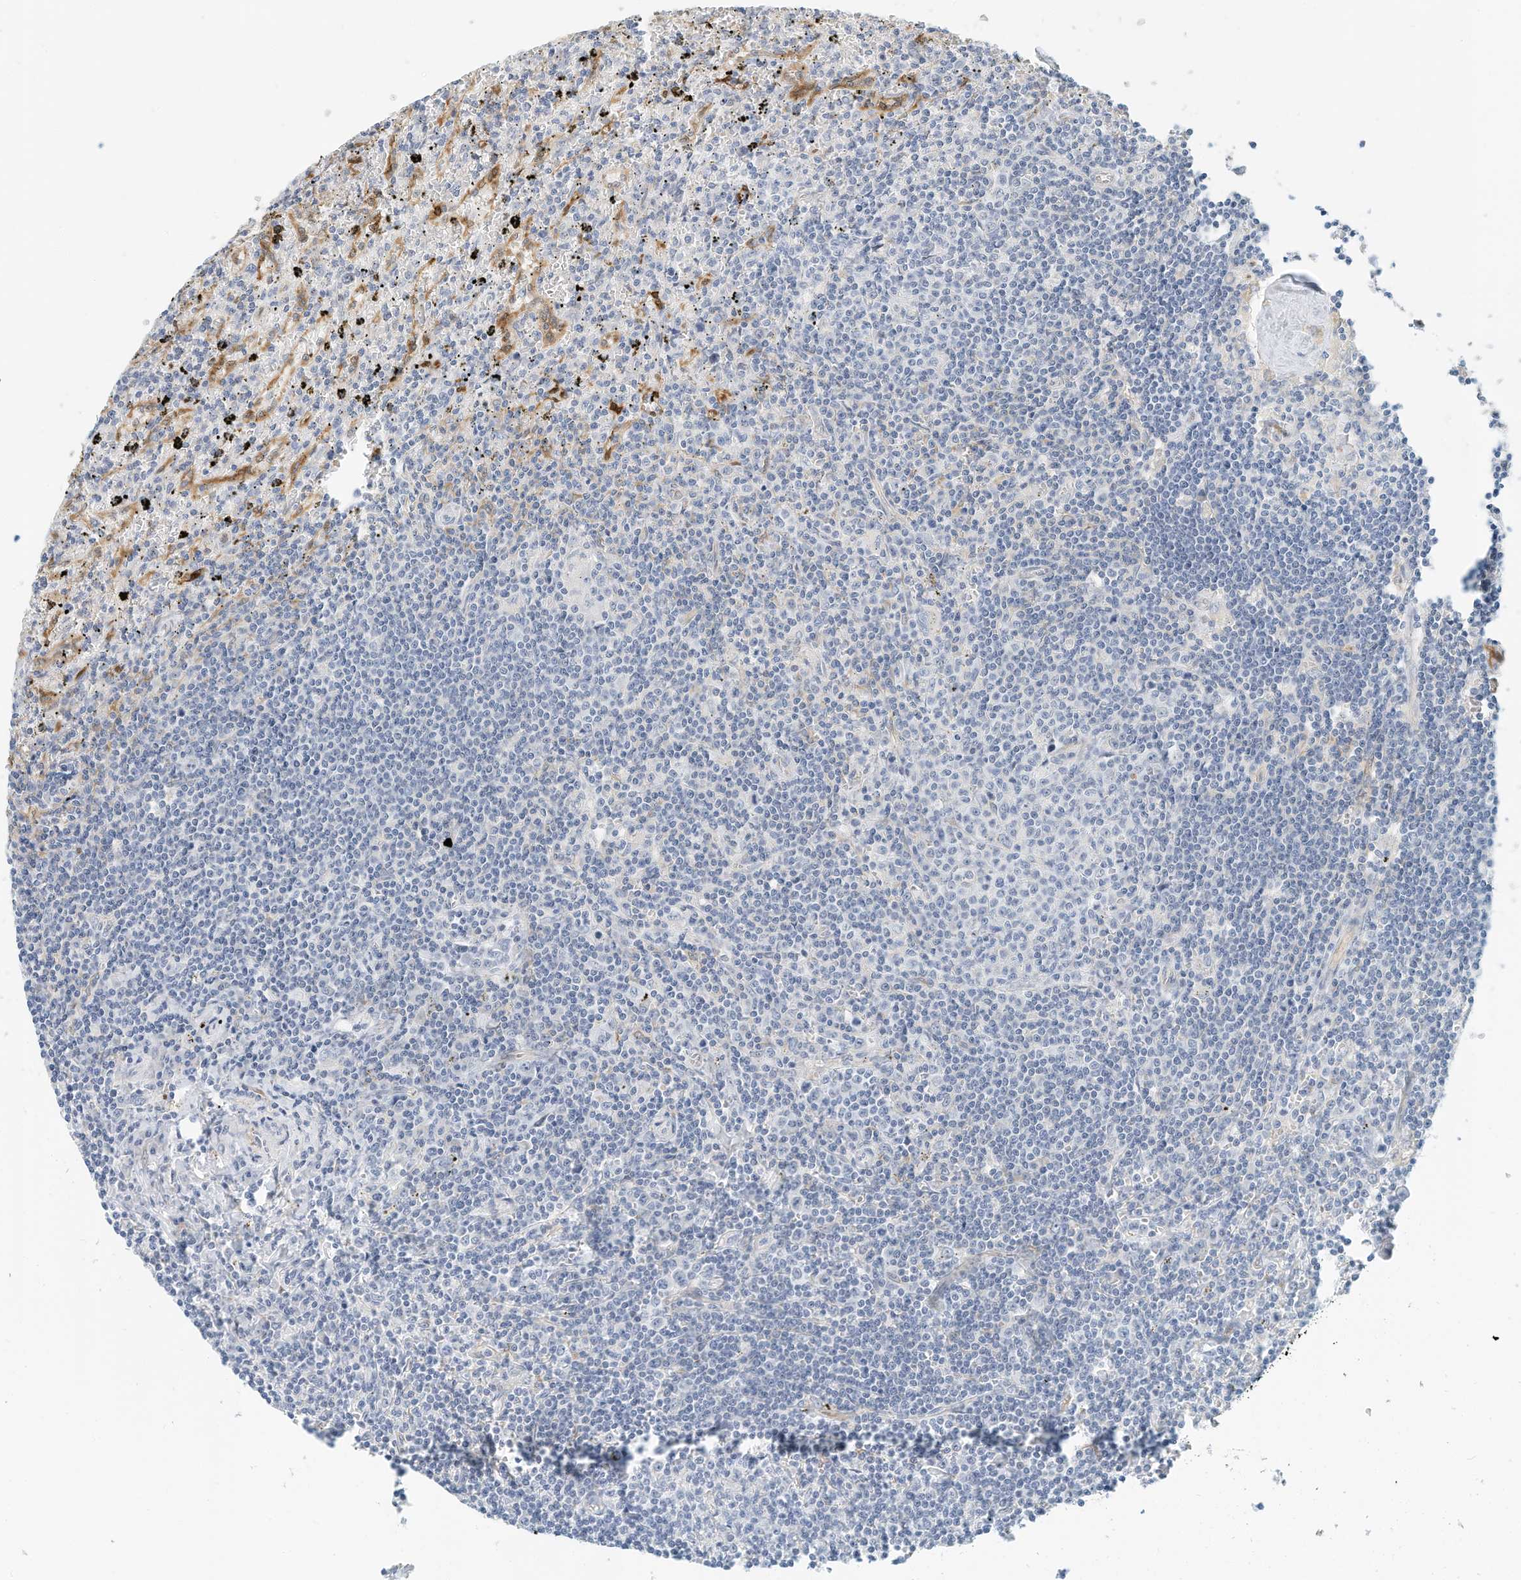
{"staining": {"intensity": "negative", "quantity": "none", "location": "none"}, "tissue": "lymphoma", "cell_type": "Tumor cells", "image_type": "cancer", "snomed": [{"axis": "morphology", "description": "Malignant lymphoma, non-Hodgkin's type, Low grade"}, {"axis": "topography", "description": "Spleen"}], "caption": "This is an immunohistochemistry (IHC) image of human malignant lymphoma, non-Hodgkin's type (low-grade). There is no staining in tumor cells.", "gene": "ARHGAP28", "patient": {"sex": "male", "age": 76}}